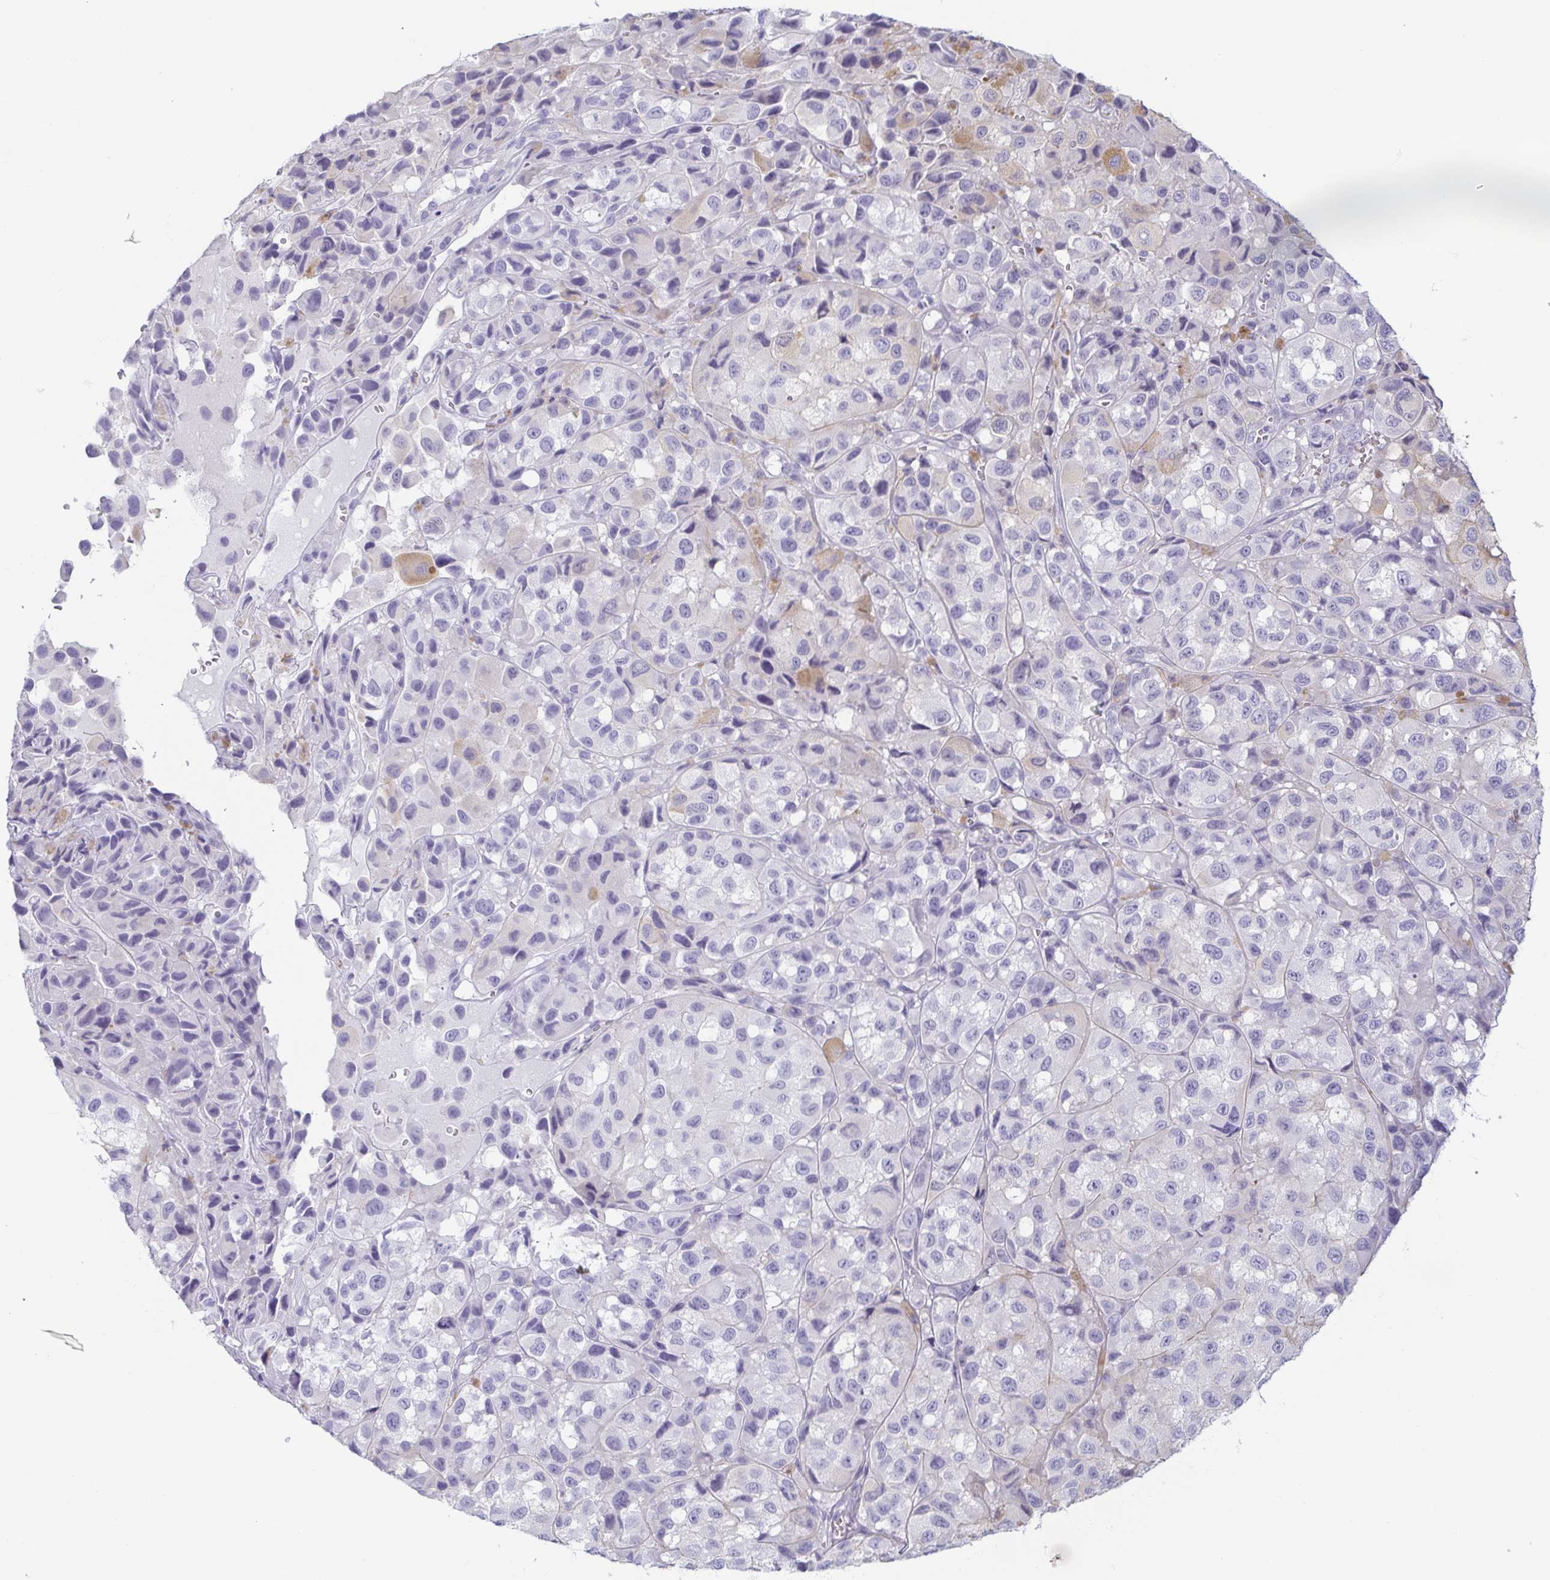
{"staining": {"intensity": "negative", "quantity": "none", "location": "none"}, "tissue": "melanoma", "cell_type": "Tumor cells", "image_type": "cancer", "snomed": [{"axis": "morphology", "description": "Malignant melanoma, NOS"}, {"axis": "topography", "description": "Skin"}], "caption": "A high-resolution micrograph shows IHC staining of melanoma, which shows no significant expression in tumor cells. (Brightfield microscopy of DAB (3,3'-diaminobenzidine) immunohistochemistry at high magnification).", "gene": "PRR4", "patient": {"sex": "male", "age": 93}}